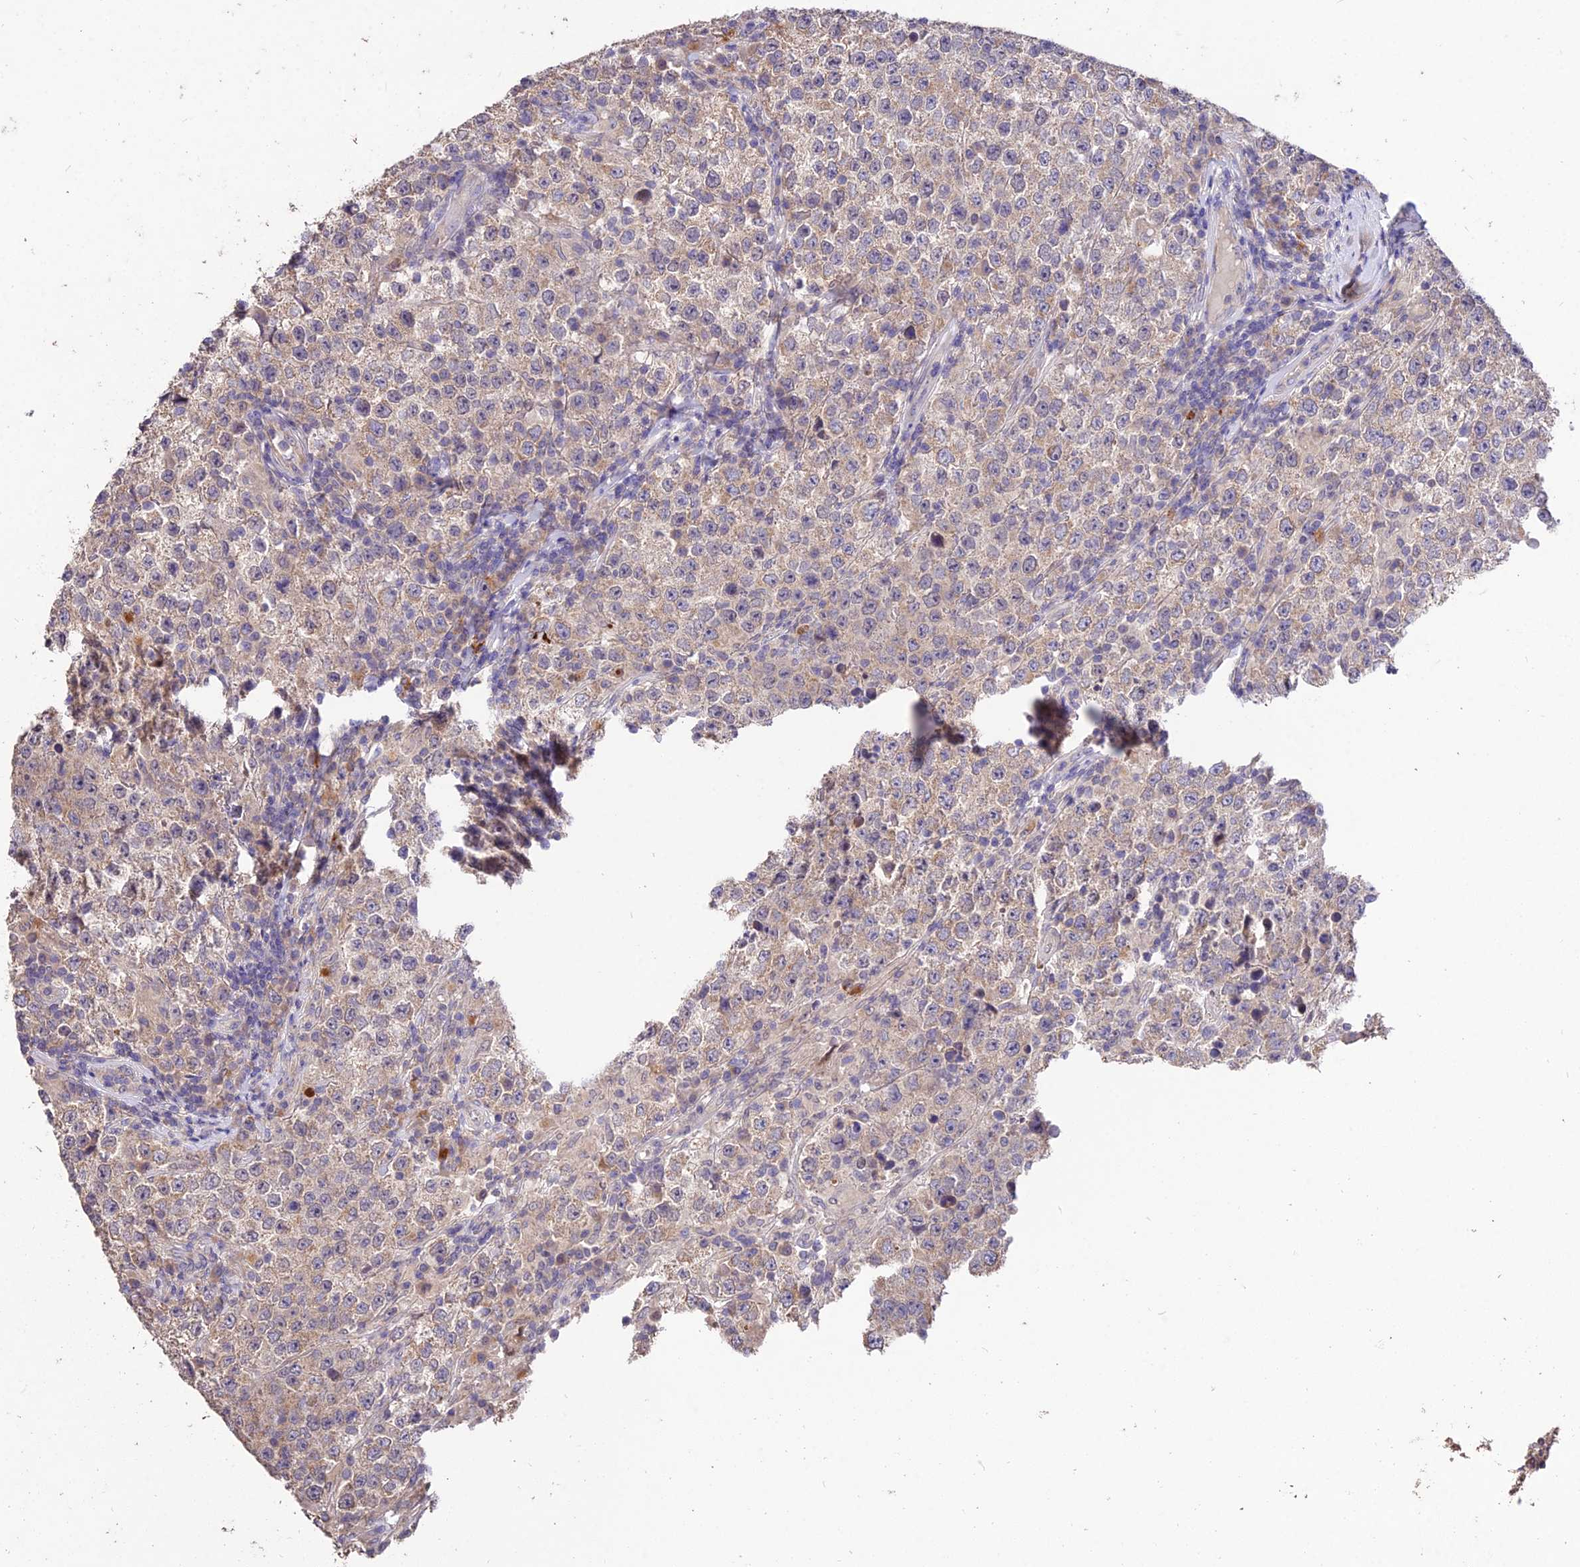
{"staining": {"intensity": "weak", "quantity": ">75%", "location": "cytoplasmic/membranous"}, "tissue": "testis cancer", "cell_type": "Tumor cells", "image_type": "cancer", "snomed": [{"axis": "morphology", "description": "Seminoma, NOS"}, {"axis": "morphology", "description": "Carcinoma, Embryonal, NOS"}, {"axis": "topography", "description": "Testis"}], "caption": "IHC micrograph of testis cancer stained for a protein (brown), which exhibits low levels of weak cytoplasmic/membranous positivity in approximately >75% of tumor cells.", "gene": "SDHD", "patient": {"sex": "male", "age": 41}}